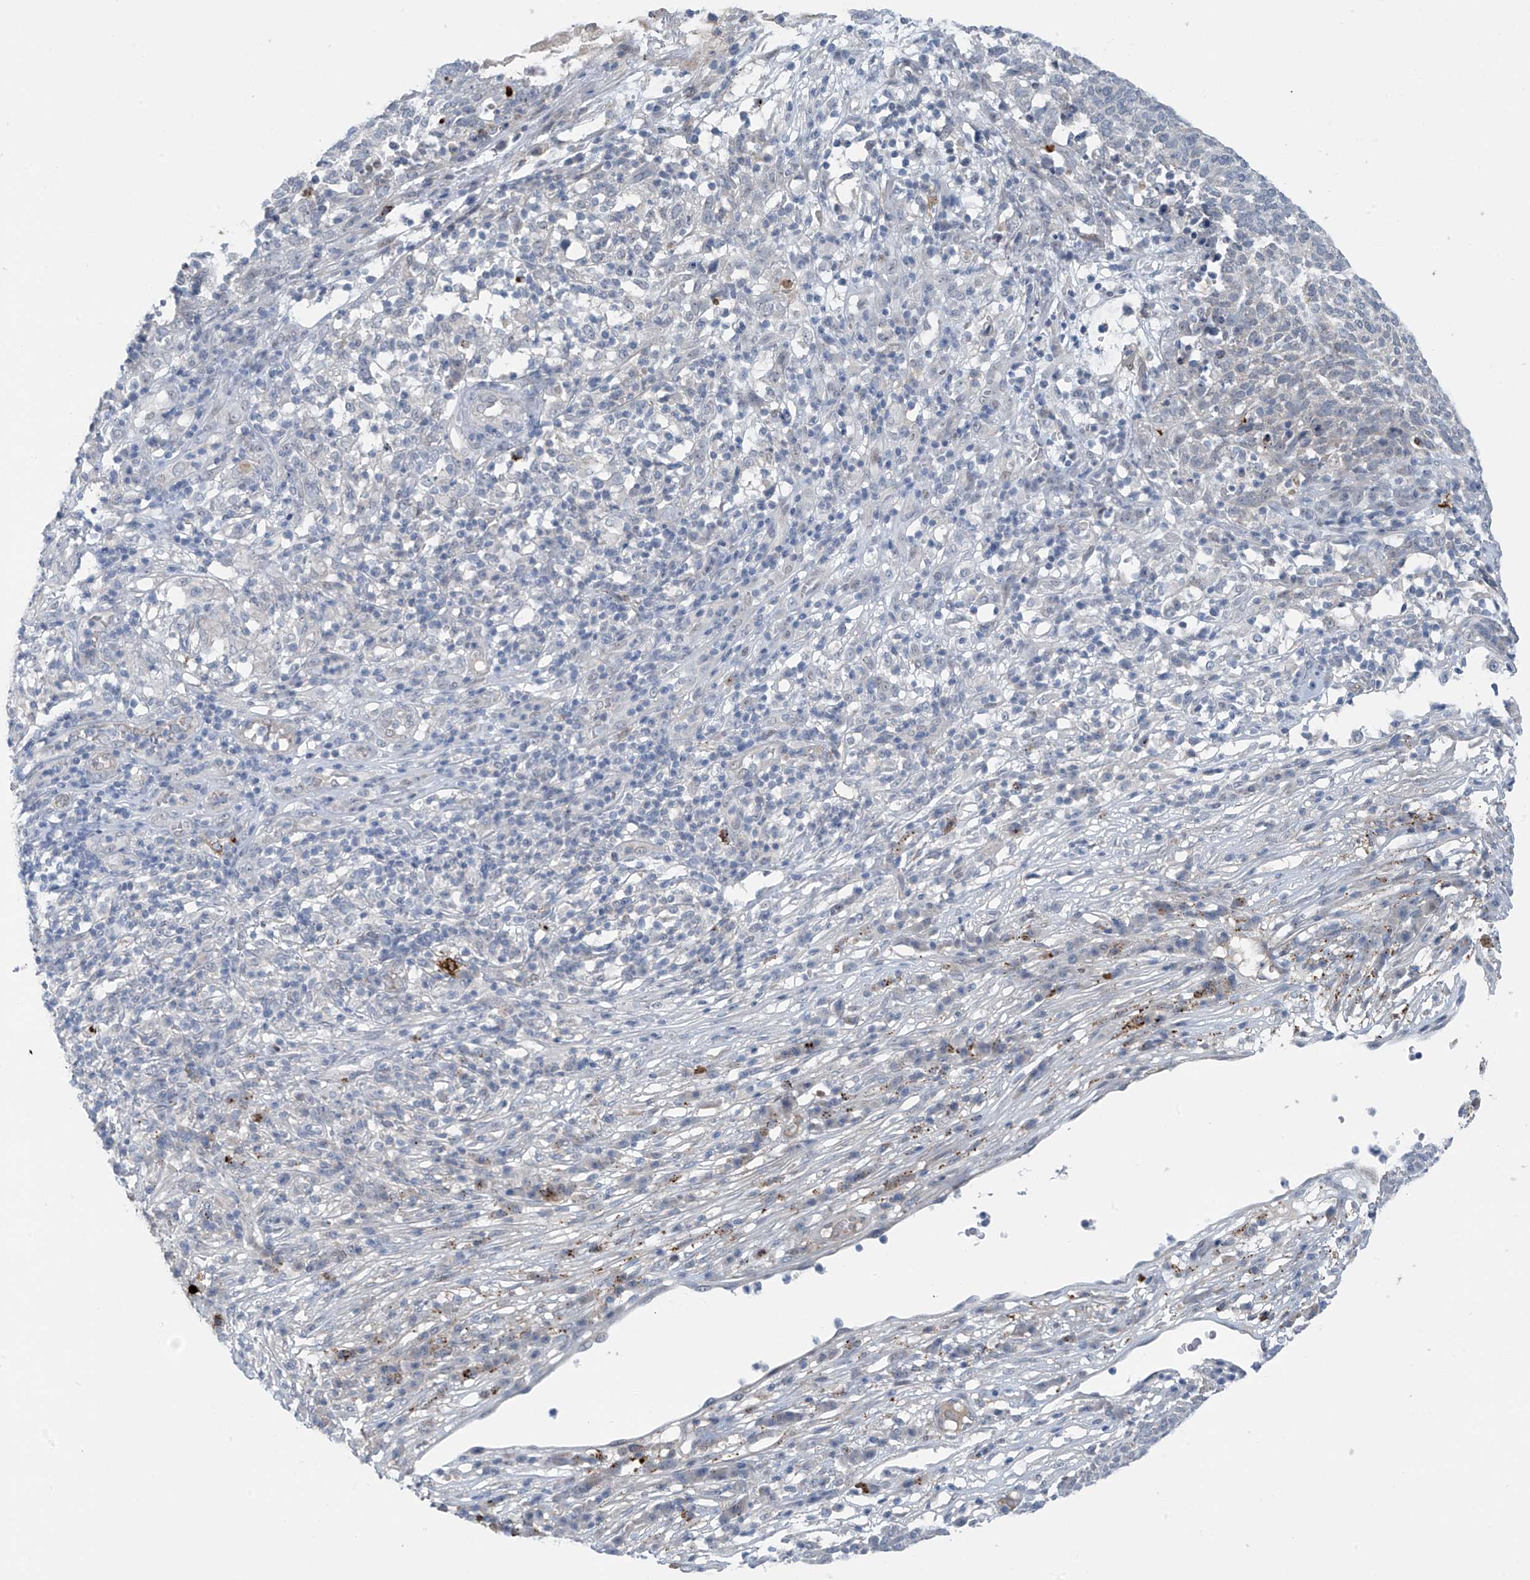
{"staining": {"intensity": "negative", "quantity": "none", "location": "none"}, "tissue": "skin cancer", "cell_type": "Tumor cells", "image_type": "cancer", "snomed": [{"axis": "morphology", "description": "Squamous cell carcinoma, NOS"}, {"axis": "topography", "description": "Skin"}], "caption": "A histopathology image of human skin cancer is negative for staining in tumor cells.", "gene": "ZNF793", "patient": {"sex": "female", "age": 90}}